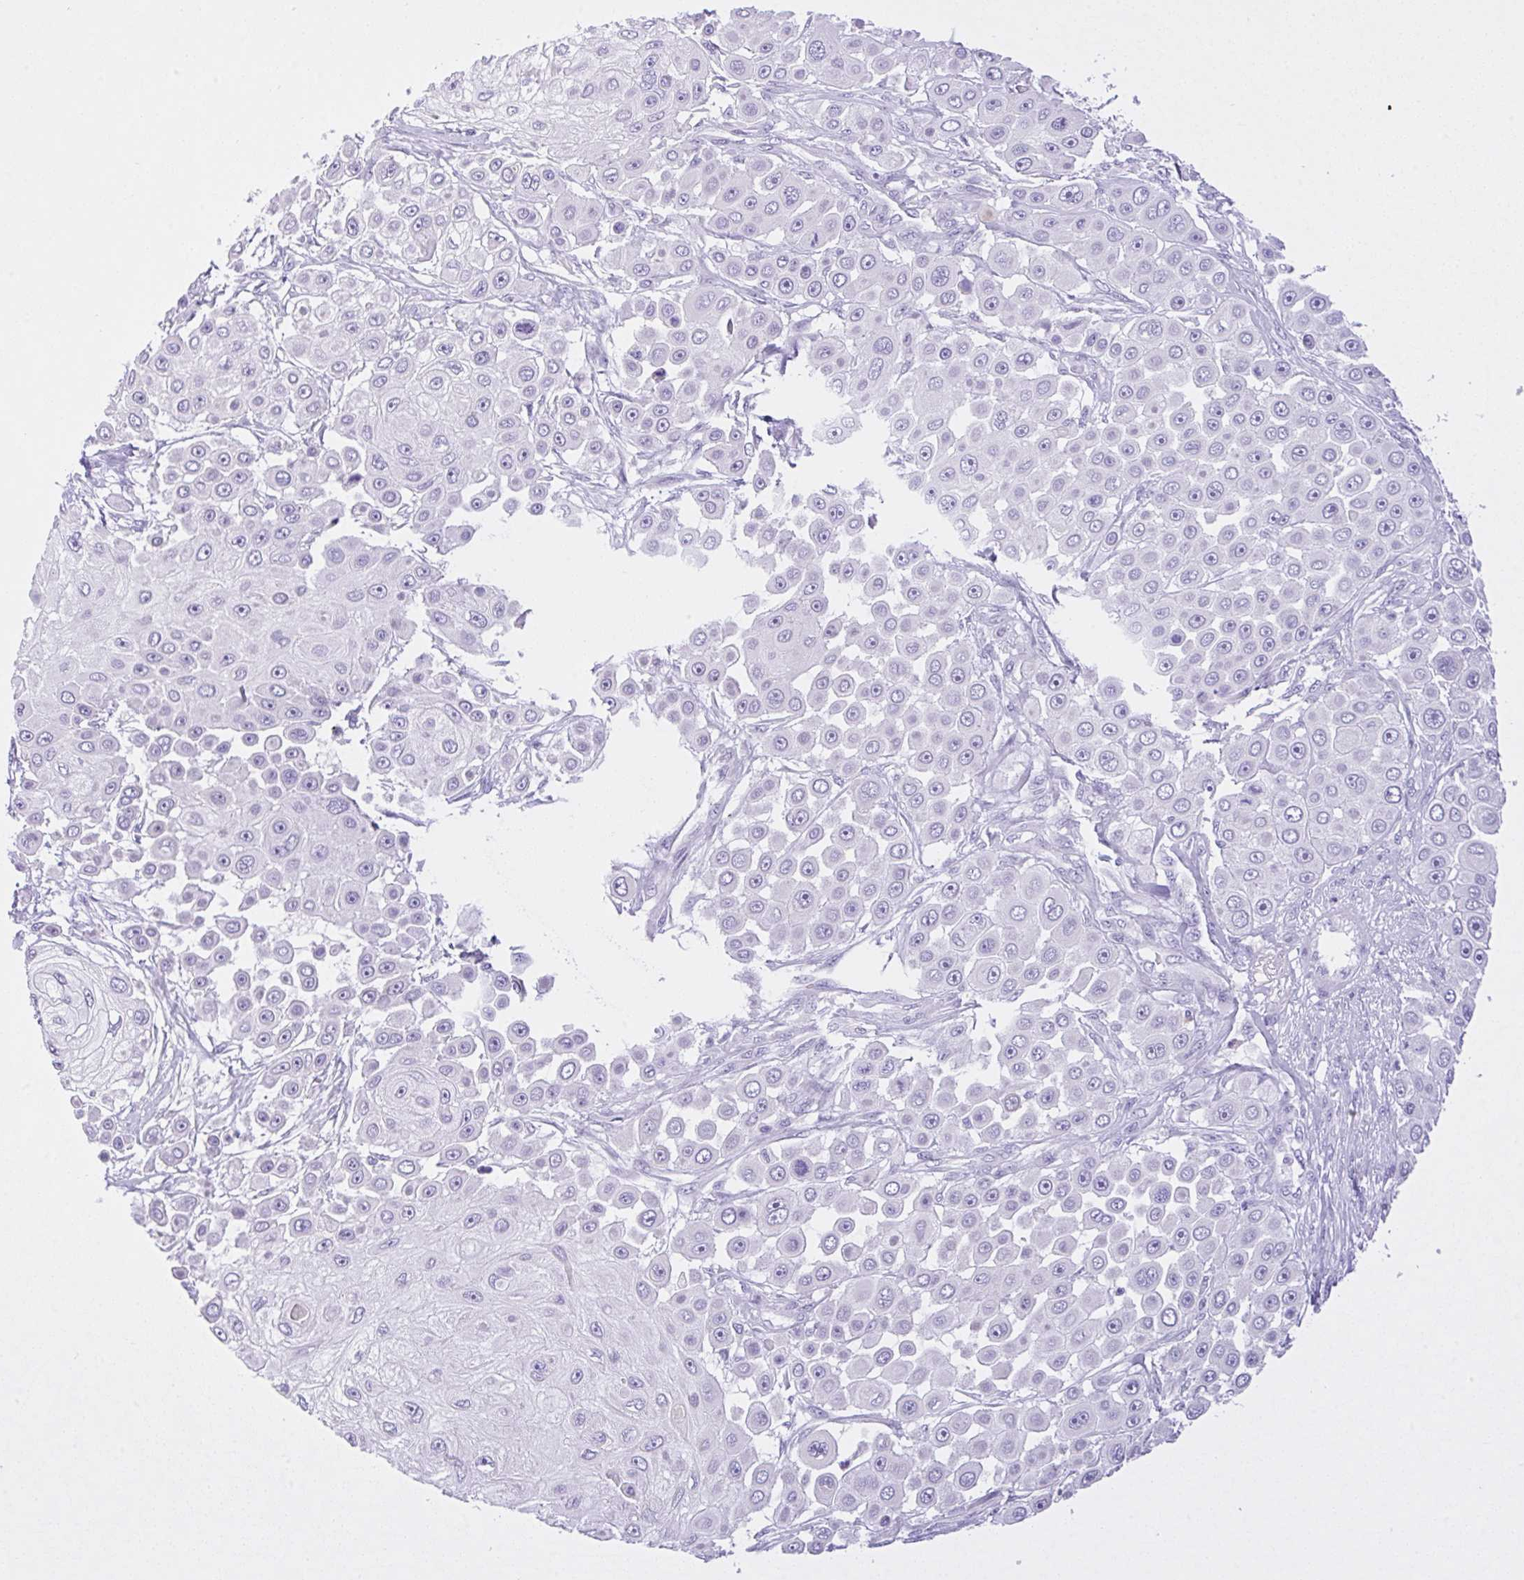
{"staining": {"intensity": "negative", "quantity": "none", "location": "none"}, "tissue": "skin cancer", "cell_type": "Tumor cells", "image_type": "cancer", "snomed": [{"axis": "morphology", "description": "Squamous cell carcinoma, NOS"}, {"axis": "topography", "description": "Skin"}], "caption": "Photomicrograph shows no protein expression in tumor cells of squamous cell carcinoma (skin) tissue.", "gene": "NCF1", "patient": {"sex": "male", "age": 67}}